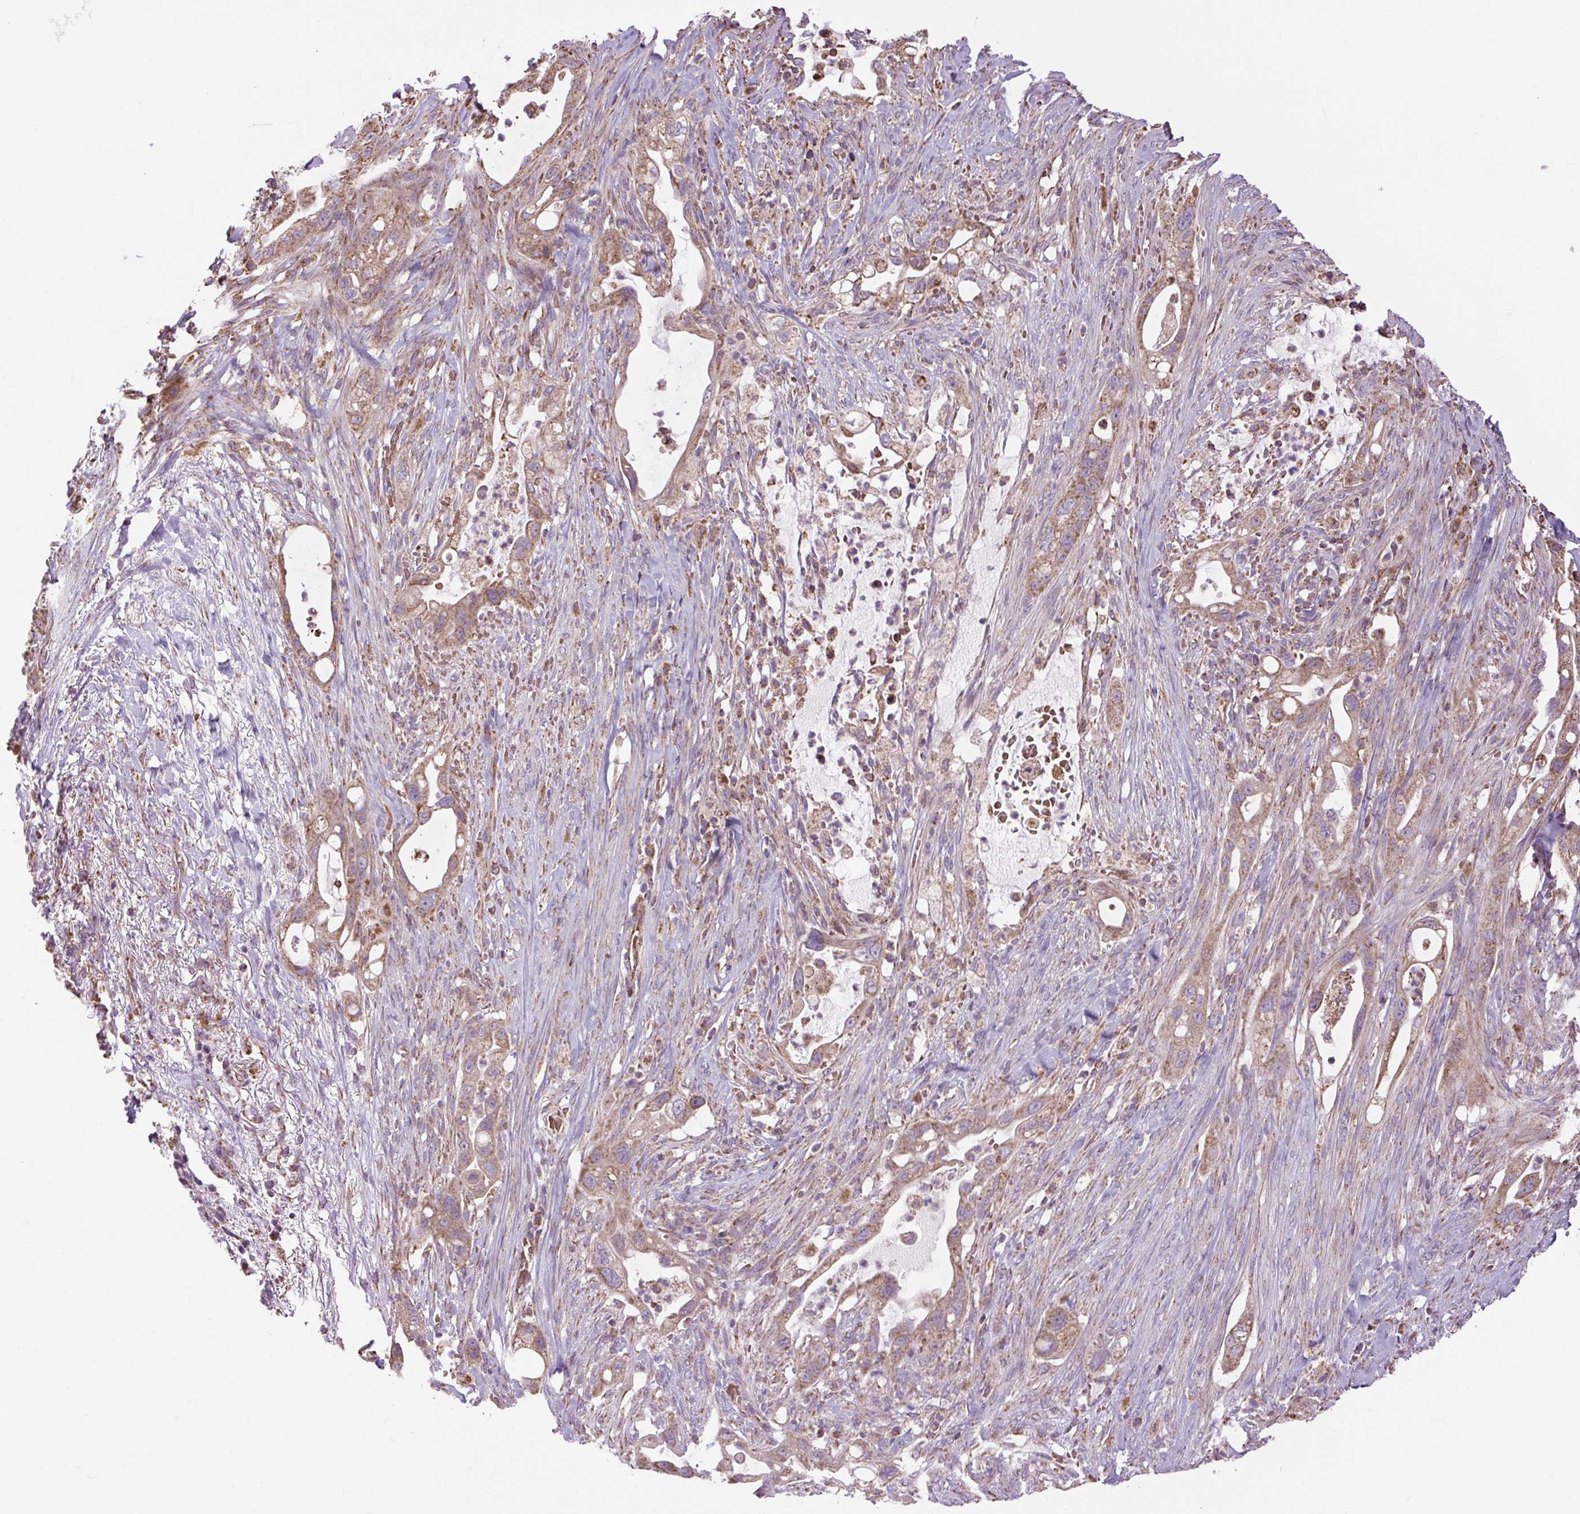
{"staining": {"intensity": "moderate", "quantity": ">75%", "location": "cytoplasmic/membranous"}, "tissue": "pancreatic cancer", "cell_type": "Tumor cells", "image_type": "cancer", "snomed": [{"axis": "morphology", "description": "Adenocarcinoma, NOS"}, {"axis": "topography", "description": "Pancreas"}], "caption": "Immunohistochemistry of adenocarcinoma (pancreatic) demonstrates medium levels of moderate cytoplasmic/membranous expression in about >75% of tumor cells.", "gene": "PLCG1", "patient": {"sex": "male", "age": 44}}